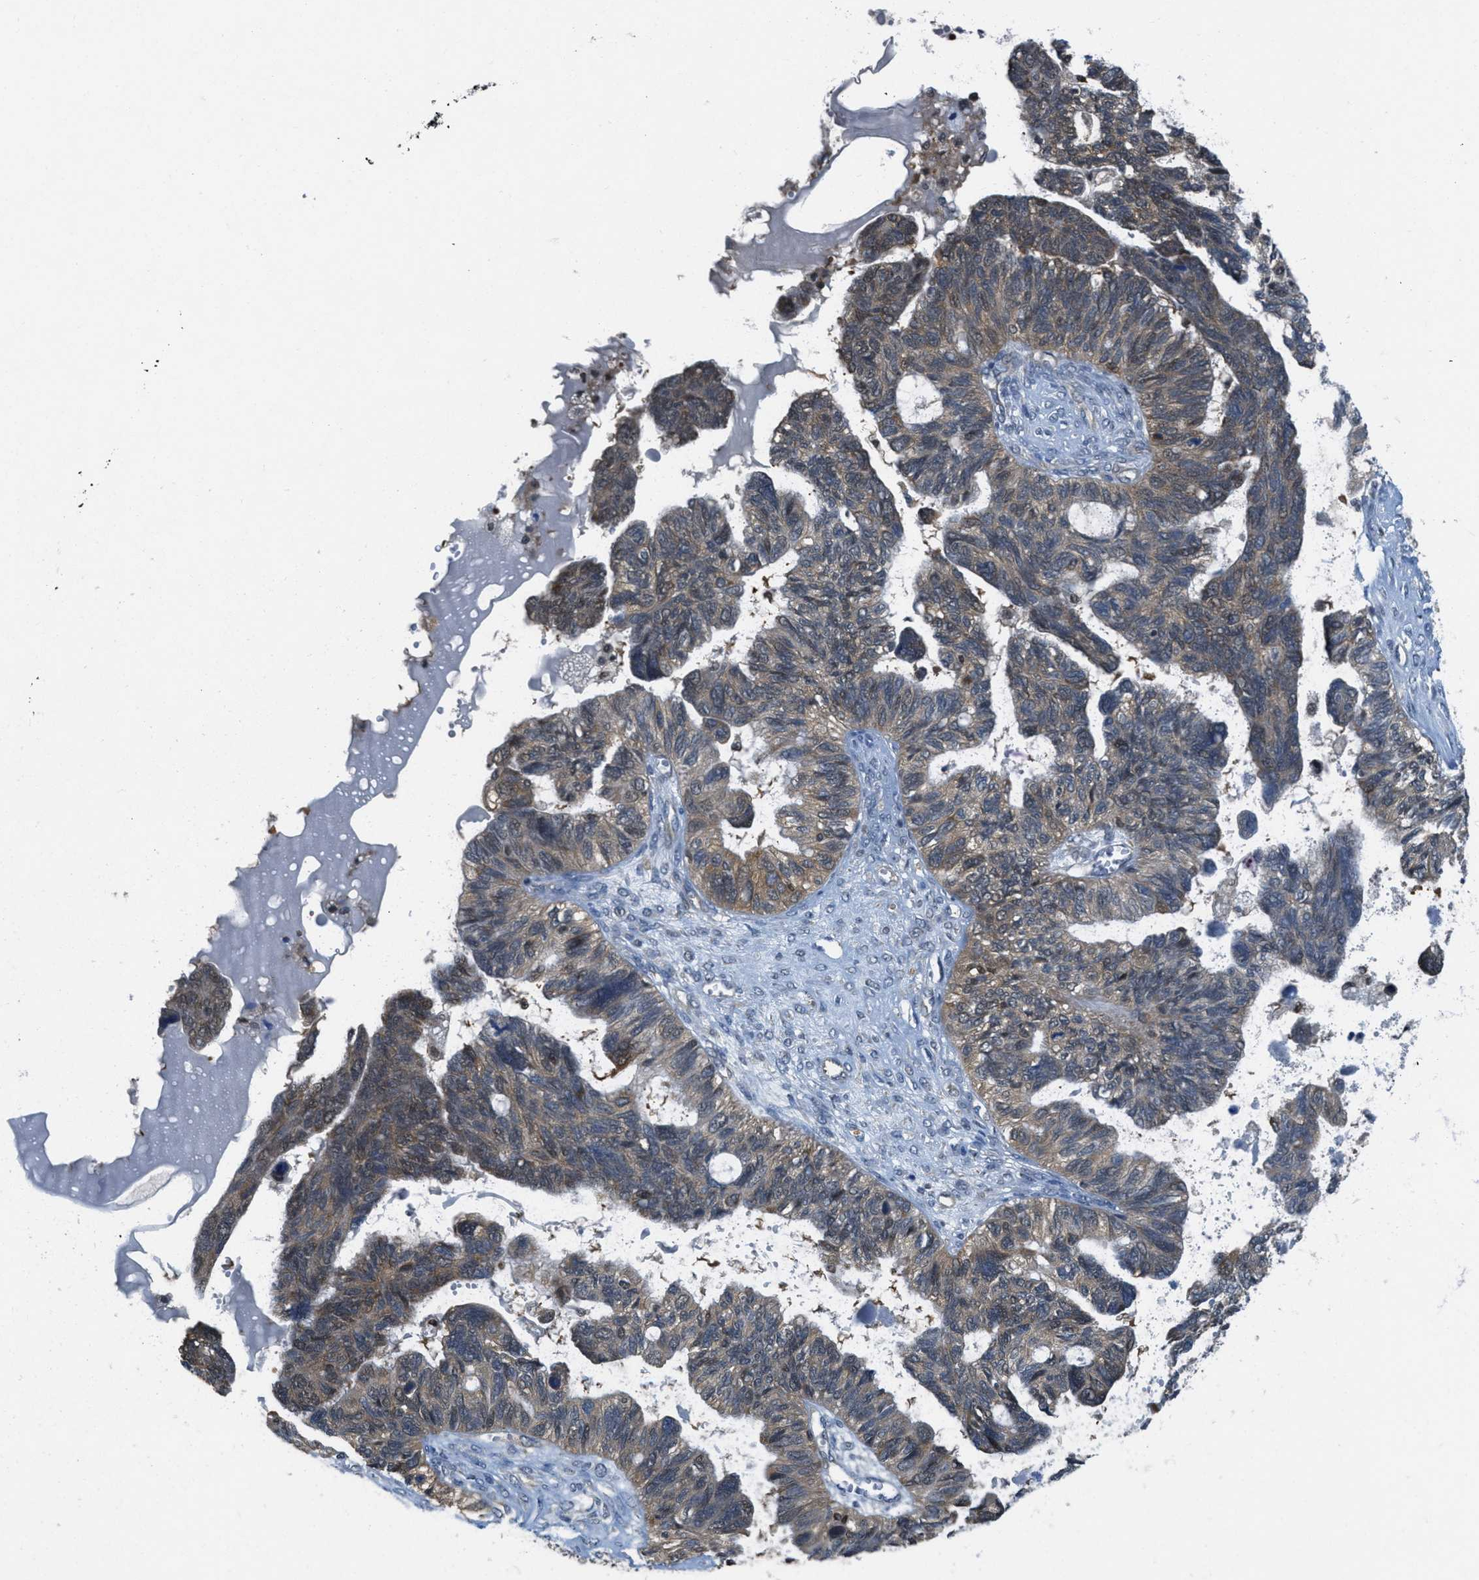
{"staining": {"intensity": "moderate", "quantity": ">75%", "location": "cytoplasmic/membranous"}, "tissue": "ovarian cancer", "cell_type": "Tumor cells", "image_type": "cancer", "snomed": [{"axis": "morphology", "description": "Cystadenocarcinoma, serous, NOS"}, {"axis": "topography", "description": "Ovary"}], "caption": "This is a micrograph of immunohistochemistry staining of ovarian serous cystadenocarcinoma, which shows moderate positivity in the cytoplasmic/membranous of tumor cells.", "gene": "PIP5K1C", "patient": {"sex": "female", "age": 79}}